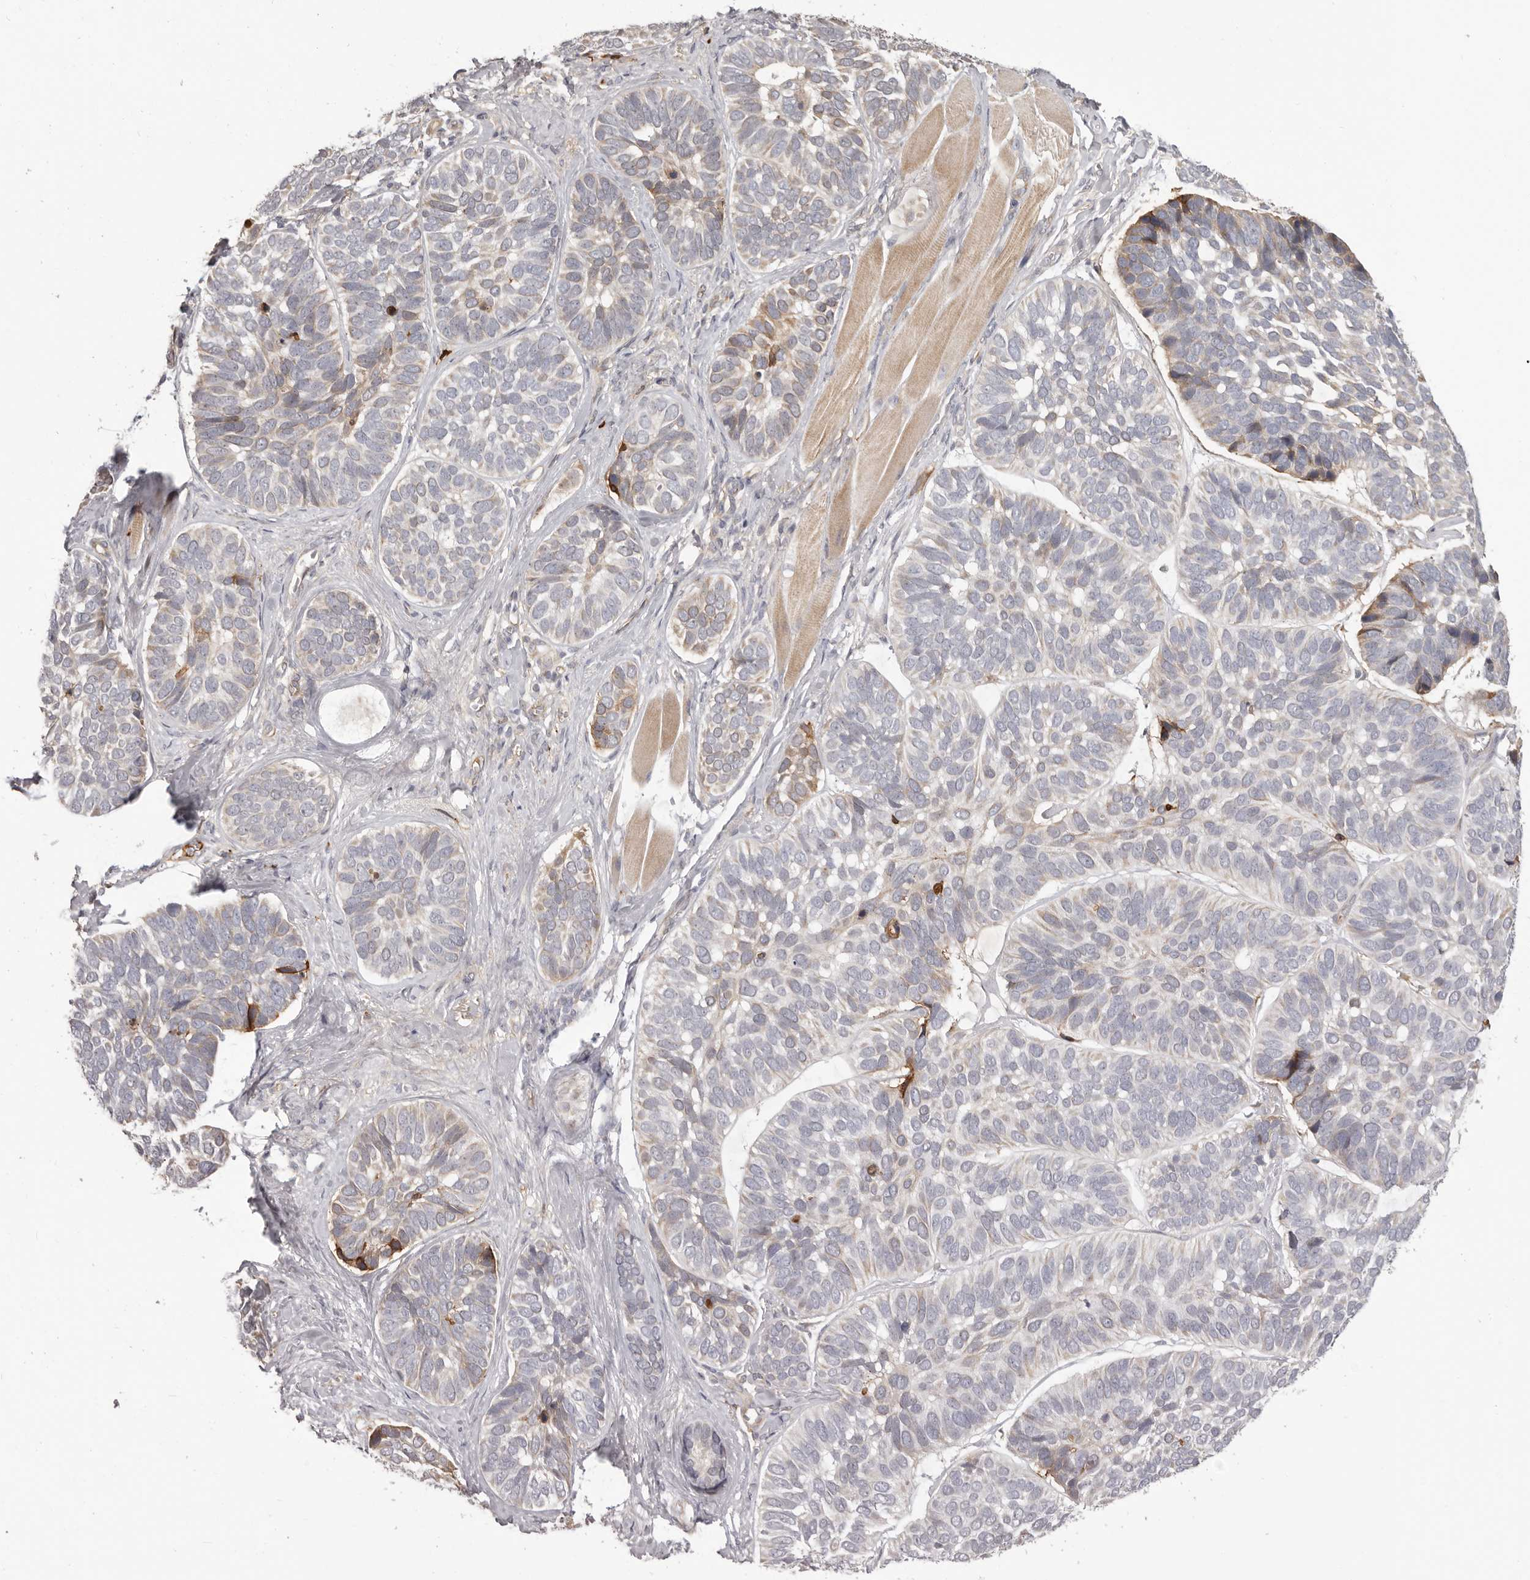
{"staining": {"intensity": "weak", "quantity": "<25%", "location": "cytoplasmic/membranous"}, "tissue": "skin cancer", "cell_type": "Tumor cells", "image_type": "cancer", "snomed": [{"axis": "morphology", "description": "Basal cell carcinoma"}, {"axis": "topography", "description": "Skin"}], "caption": "Photomicrograph shows no protein expression in tumor cells of skin basal cell carcinoma tissue.", "gene": "OTUD3", "patient": {"sex": "male", "age": 62}}